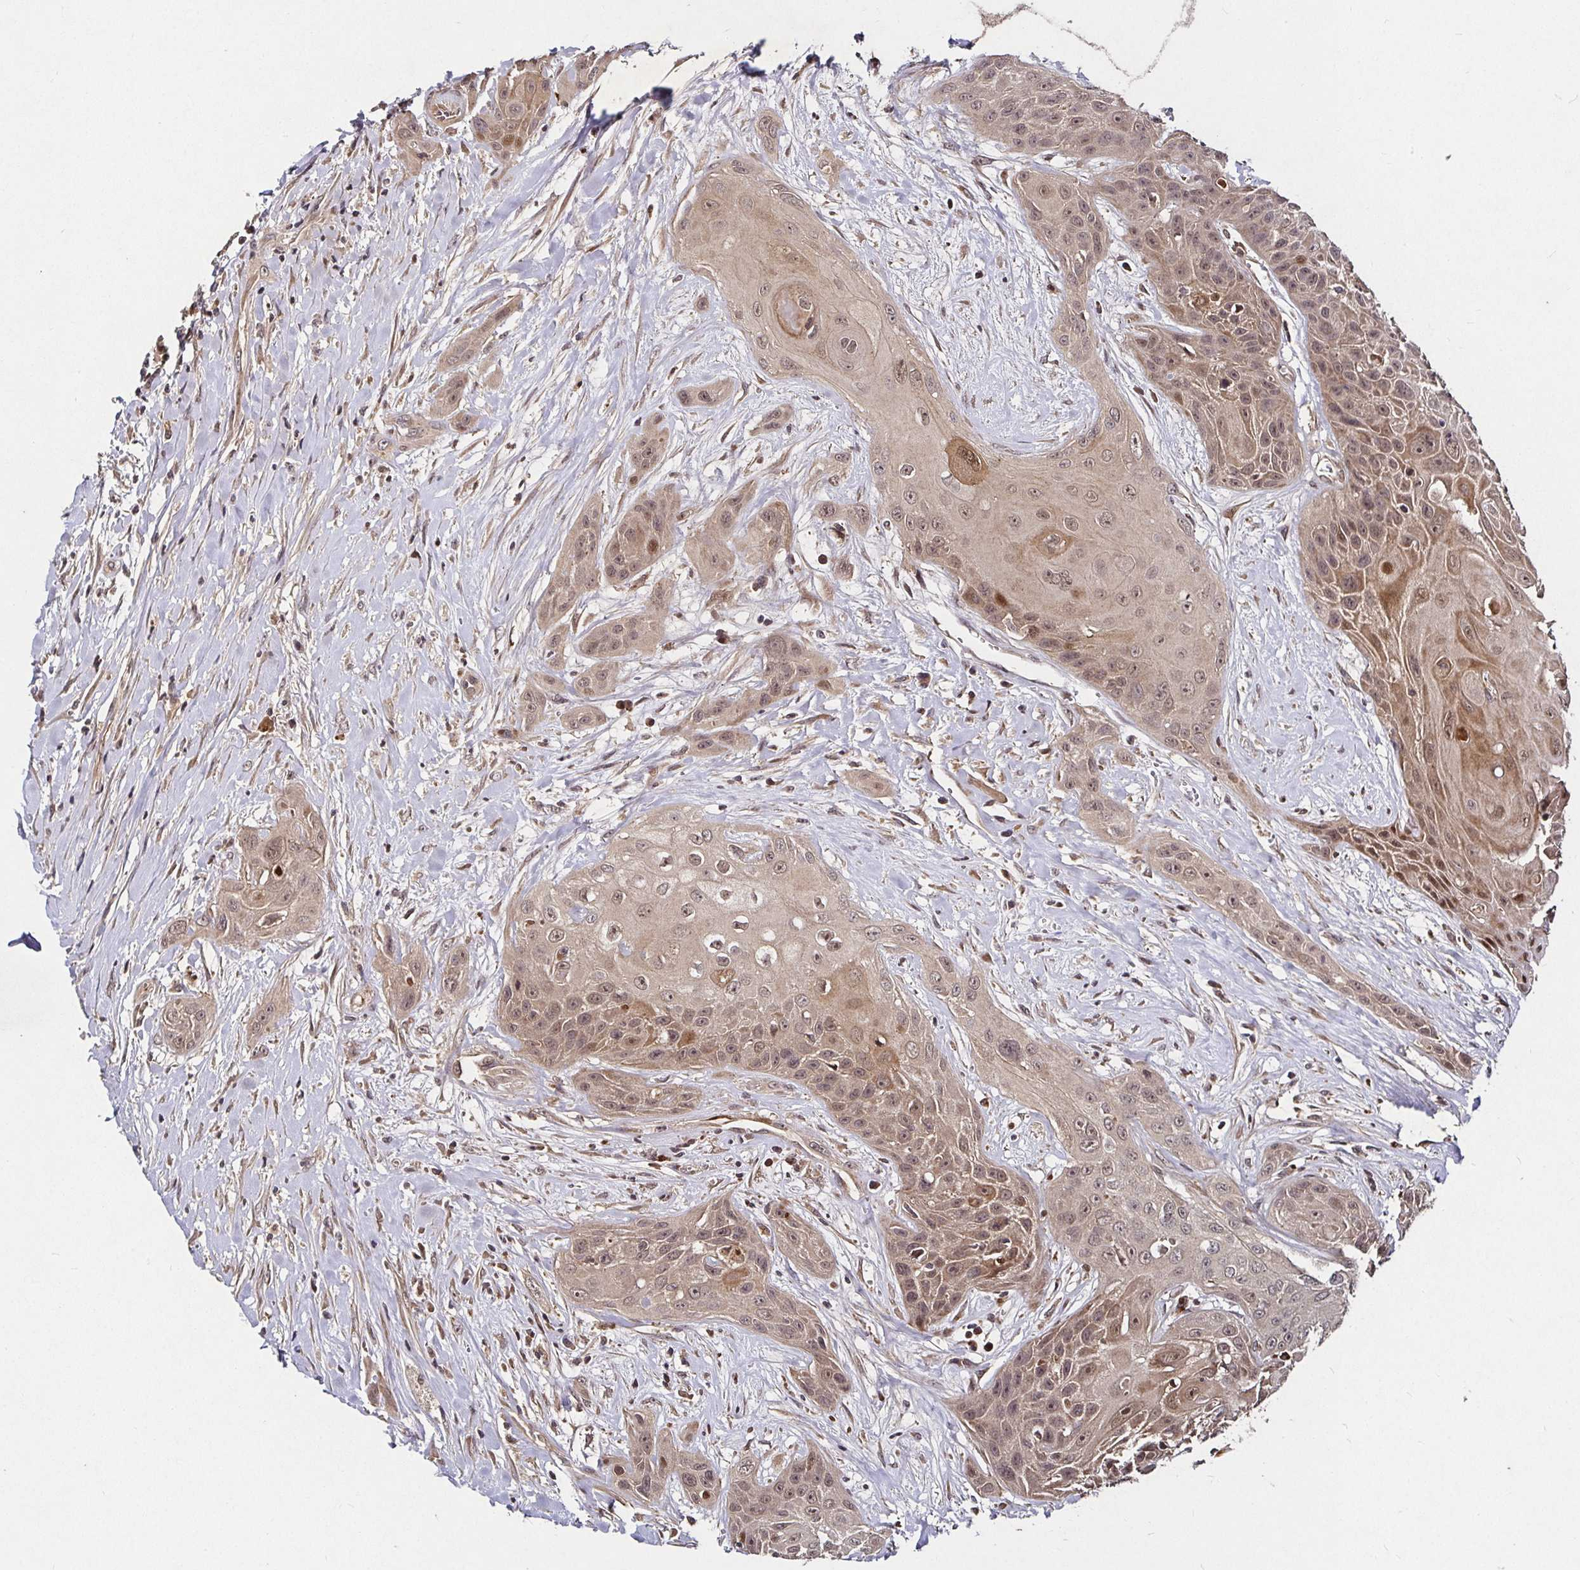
{"staining": {"intensity": "moderate", "quantity": ">75%", "location": "cytoplasmic/membranous,nuclear"}, "tissue": "head and neck cancer", "cell_type": "Tumor cells", "image_type": "cancer", "snomed": [{"axis": "morphology", "description": "Squamous cell carcinoma, NOS"}, {"axis": "topography", "description": "Head-Neck"}], "caption": "Moderate cytoplasmic/membranous and nuclear protein positivity is identified in approximately >75% of tumor cells in head and neck squamous cell carcinoma. The protein is shown in brown color, while the nuclei are stained blue.", "gene": "SMYD3", "patient": {"sex": "female", "age": 73}}